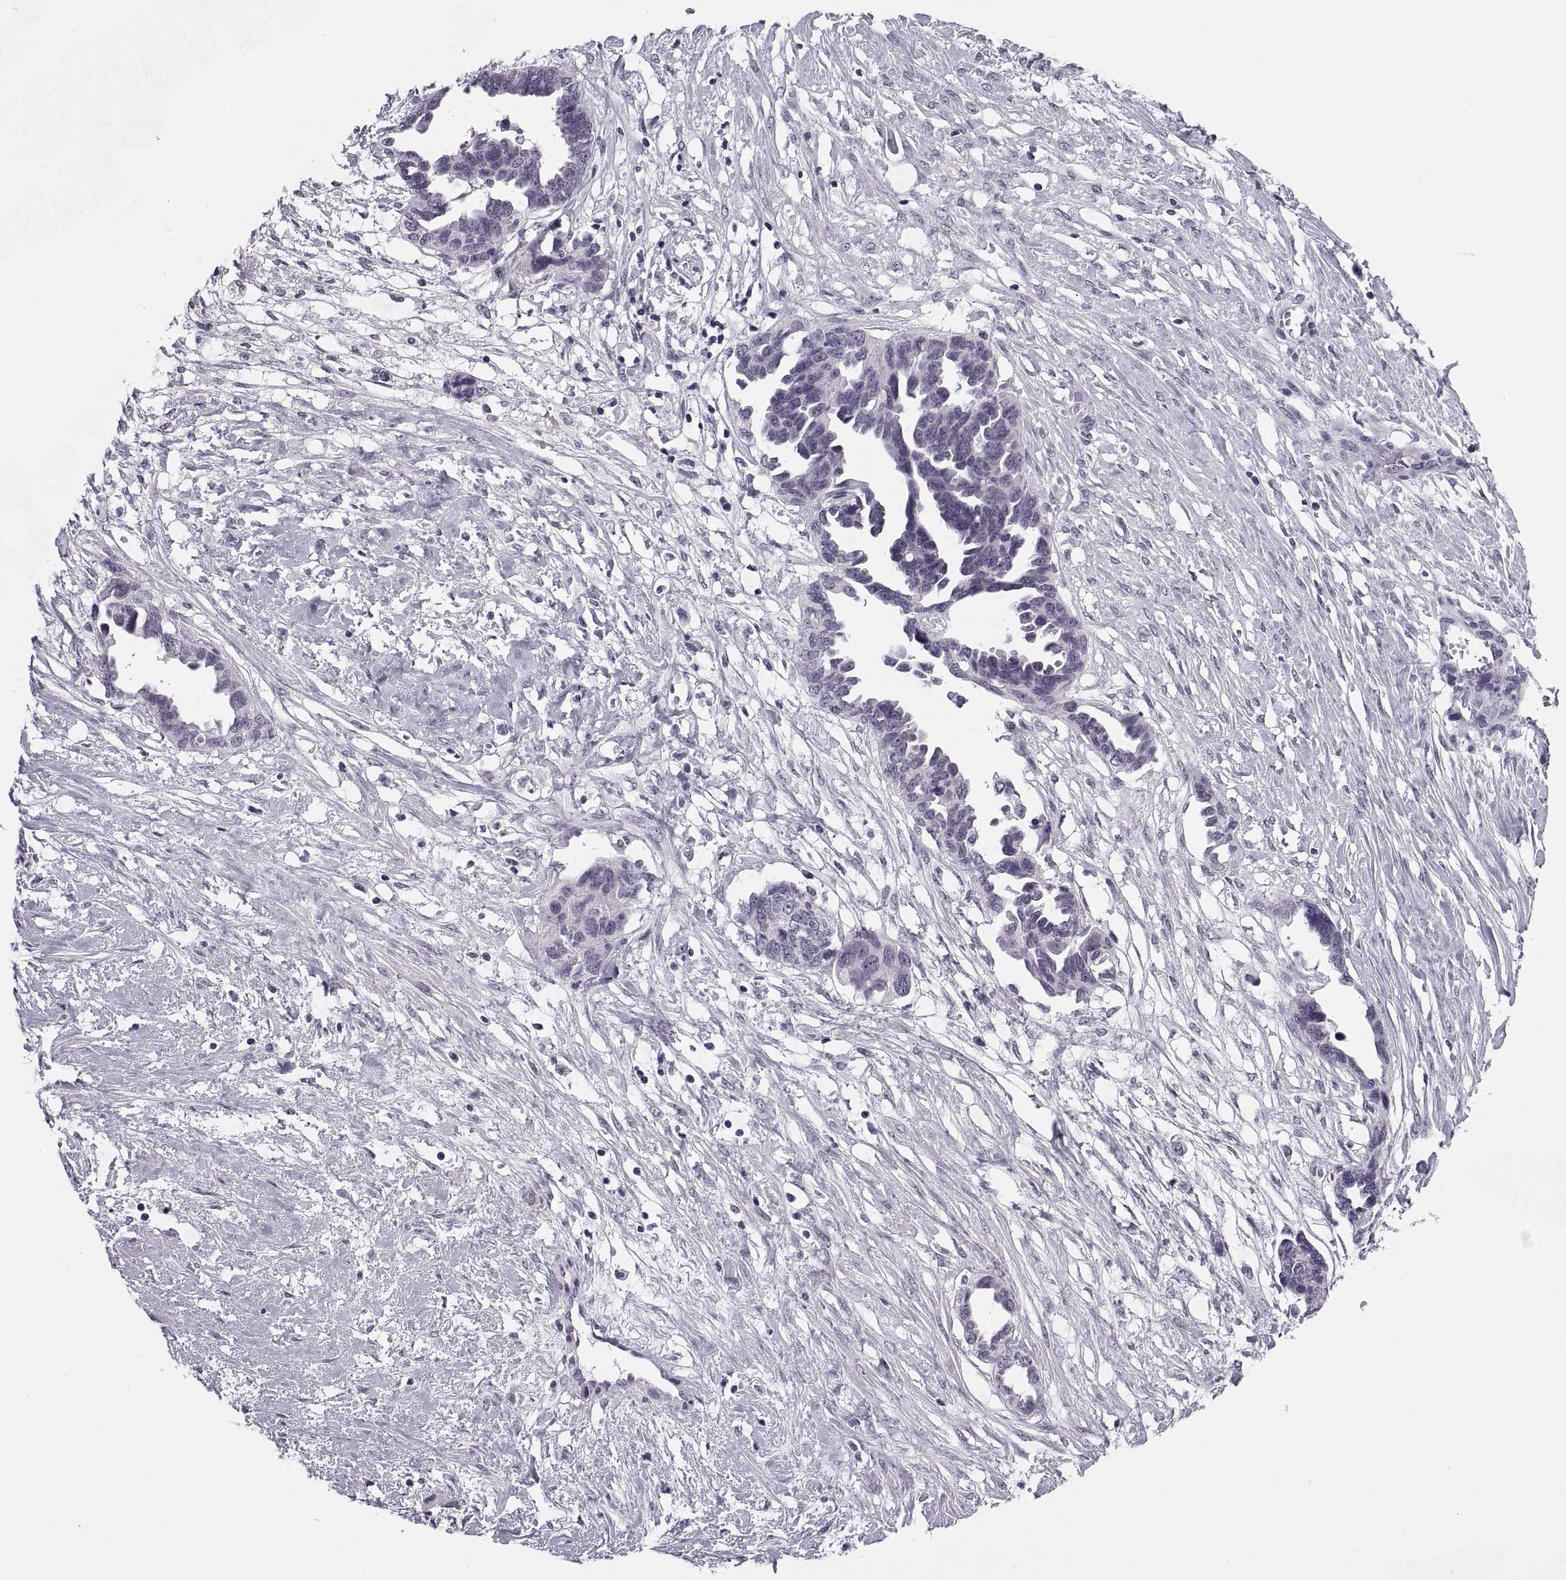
{"staining": {"intensity": "negative", "quantity": "none", "location": "none"}, "tissue": "ovarian cancer", "cell_type": "Tumor cells", "image_type": "cancer", "snomed": [{"axis": "morphology", "description": "Cystadenocarcinoma, serous, NOS"}, {"axis": "topography", "description": "Ovary"}], "caption": "Human ovarian cancer stained for a protein using immunohistochemistry (IHC) shows no positivity in tumor cells.", "gene": "TBC1D3G", "patient": {"sex": "female", "age": 69}}